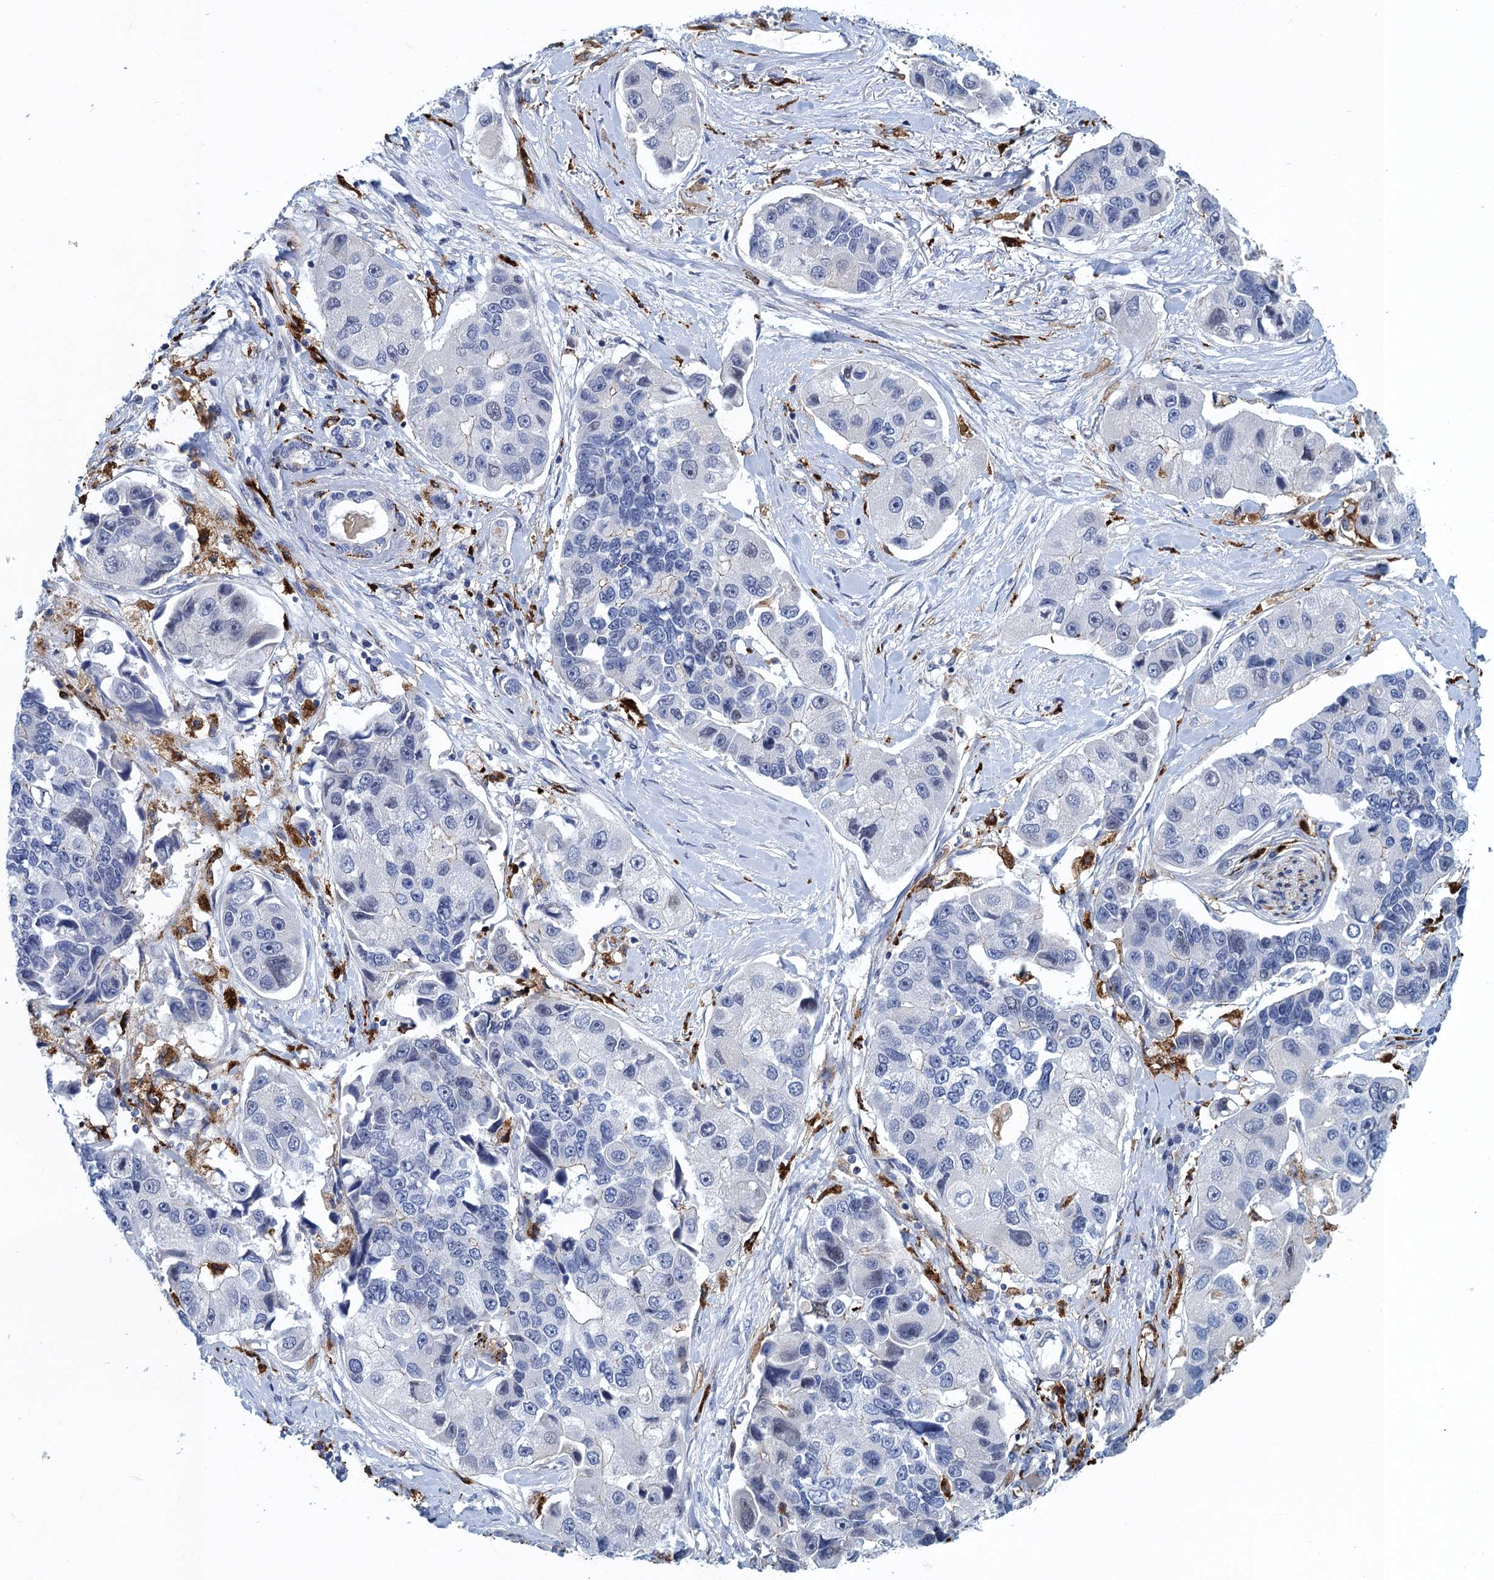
{"staining": {"intensity": "negative", "quantity": "none", "location": "none"}, "tissue": "lung cancer", "cell_type": "Tumor cells", "image_type": "cancer", "snomed": [{"axis": "morphology", "description": "Adenocarcinoma, NOS"}, {"axis": "topography", "description": "Lung"}], "caption": "Immunohistochemistry of human adenocarcinoma (lung) reveals no staining in tumor cells.", "gene": "DNHD1", "patient": {"sex": "female", "age": 54}}